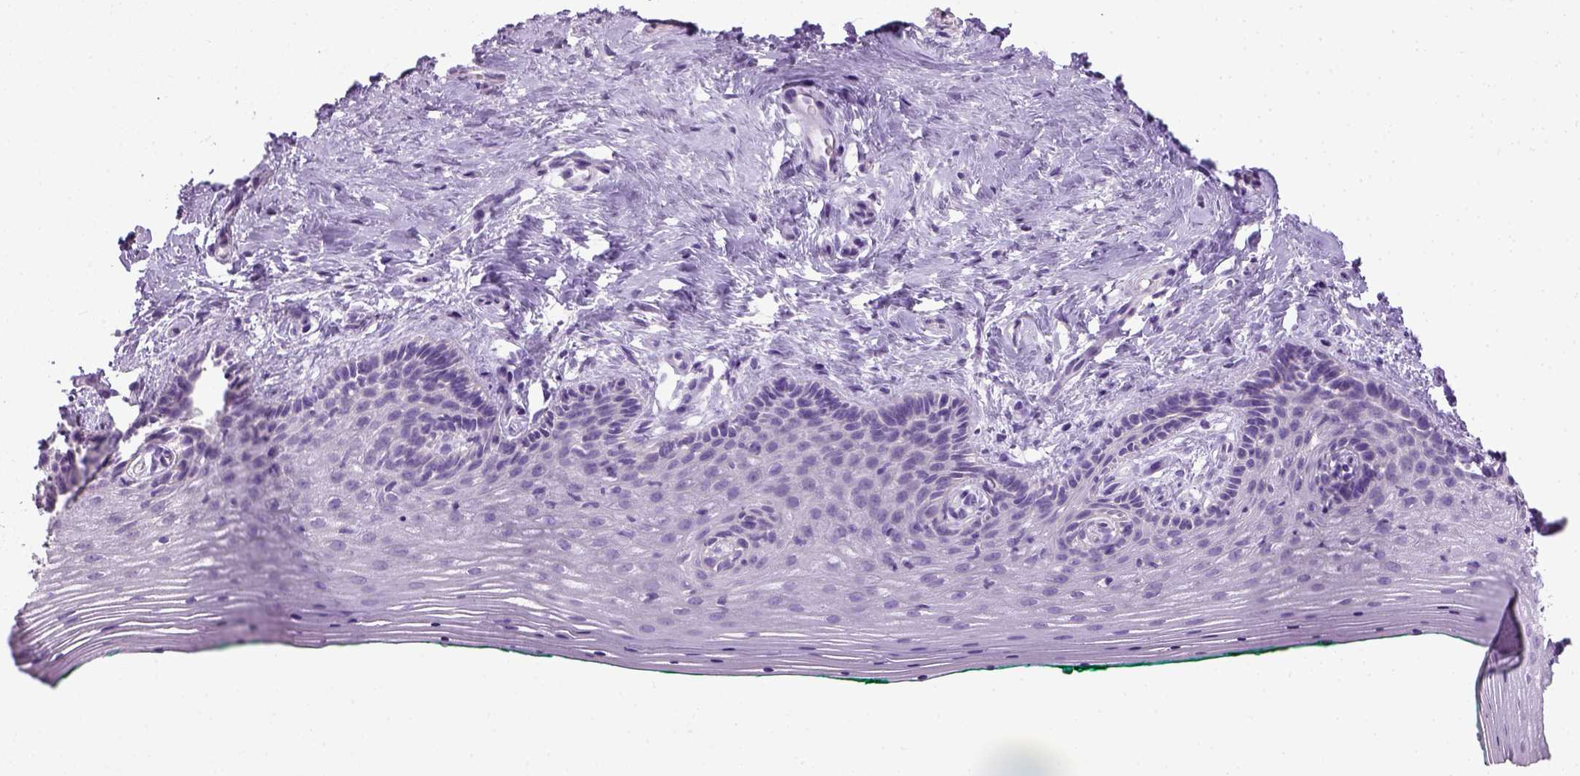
{"staining": {"intensity": "negative", "quantity": "none", "location": "none"}, "tissue": "vagina", "cell_type": "Squamous epithelial cells", "image_type": "normal", "snomed": [{"axis": "morphology", "description": "Normal tissue, NOS"}, {"axis": "topography", "description": "Vagina"}], "caption": "This is an immunohistochemistry photomicrograph of normal human vagina. There is no expression in squamous epithelial cells.", "gene": "CYP24A1", "patient": {"sex": "female", "age": 45}}